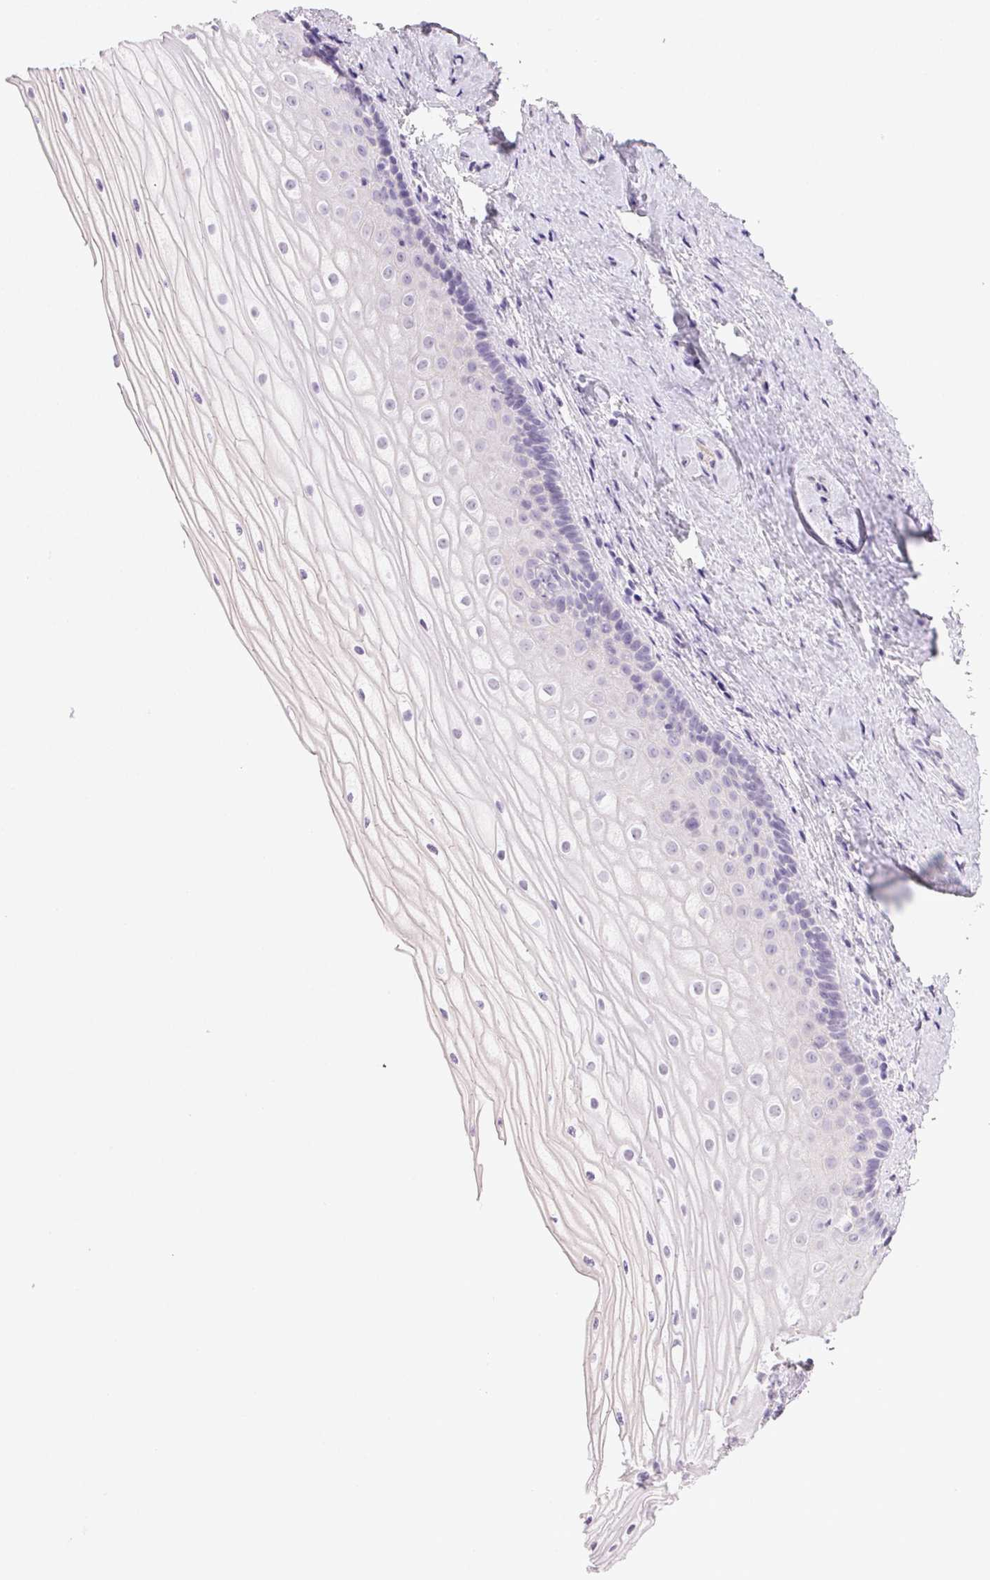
{"staining": {"intensity": "negative", "quantity": "none", "location": "none"}, "tissue": "vagina", "cell_type": "Squamous epithelial cells", "image_type": "normal", "snomed": [{"axis": "morphology", "description": "Normal tissue, NOS"}, {"axis": "topography", "description": "Vagina"}], "caption": "This is an immunohistochemistry (IHC) micrograph of unremarkable human vagina. There is no expression in squamous epithelial cells.", "gene": "BPIFB2", "patient": {"sex": "female", "age": 52}}